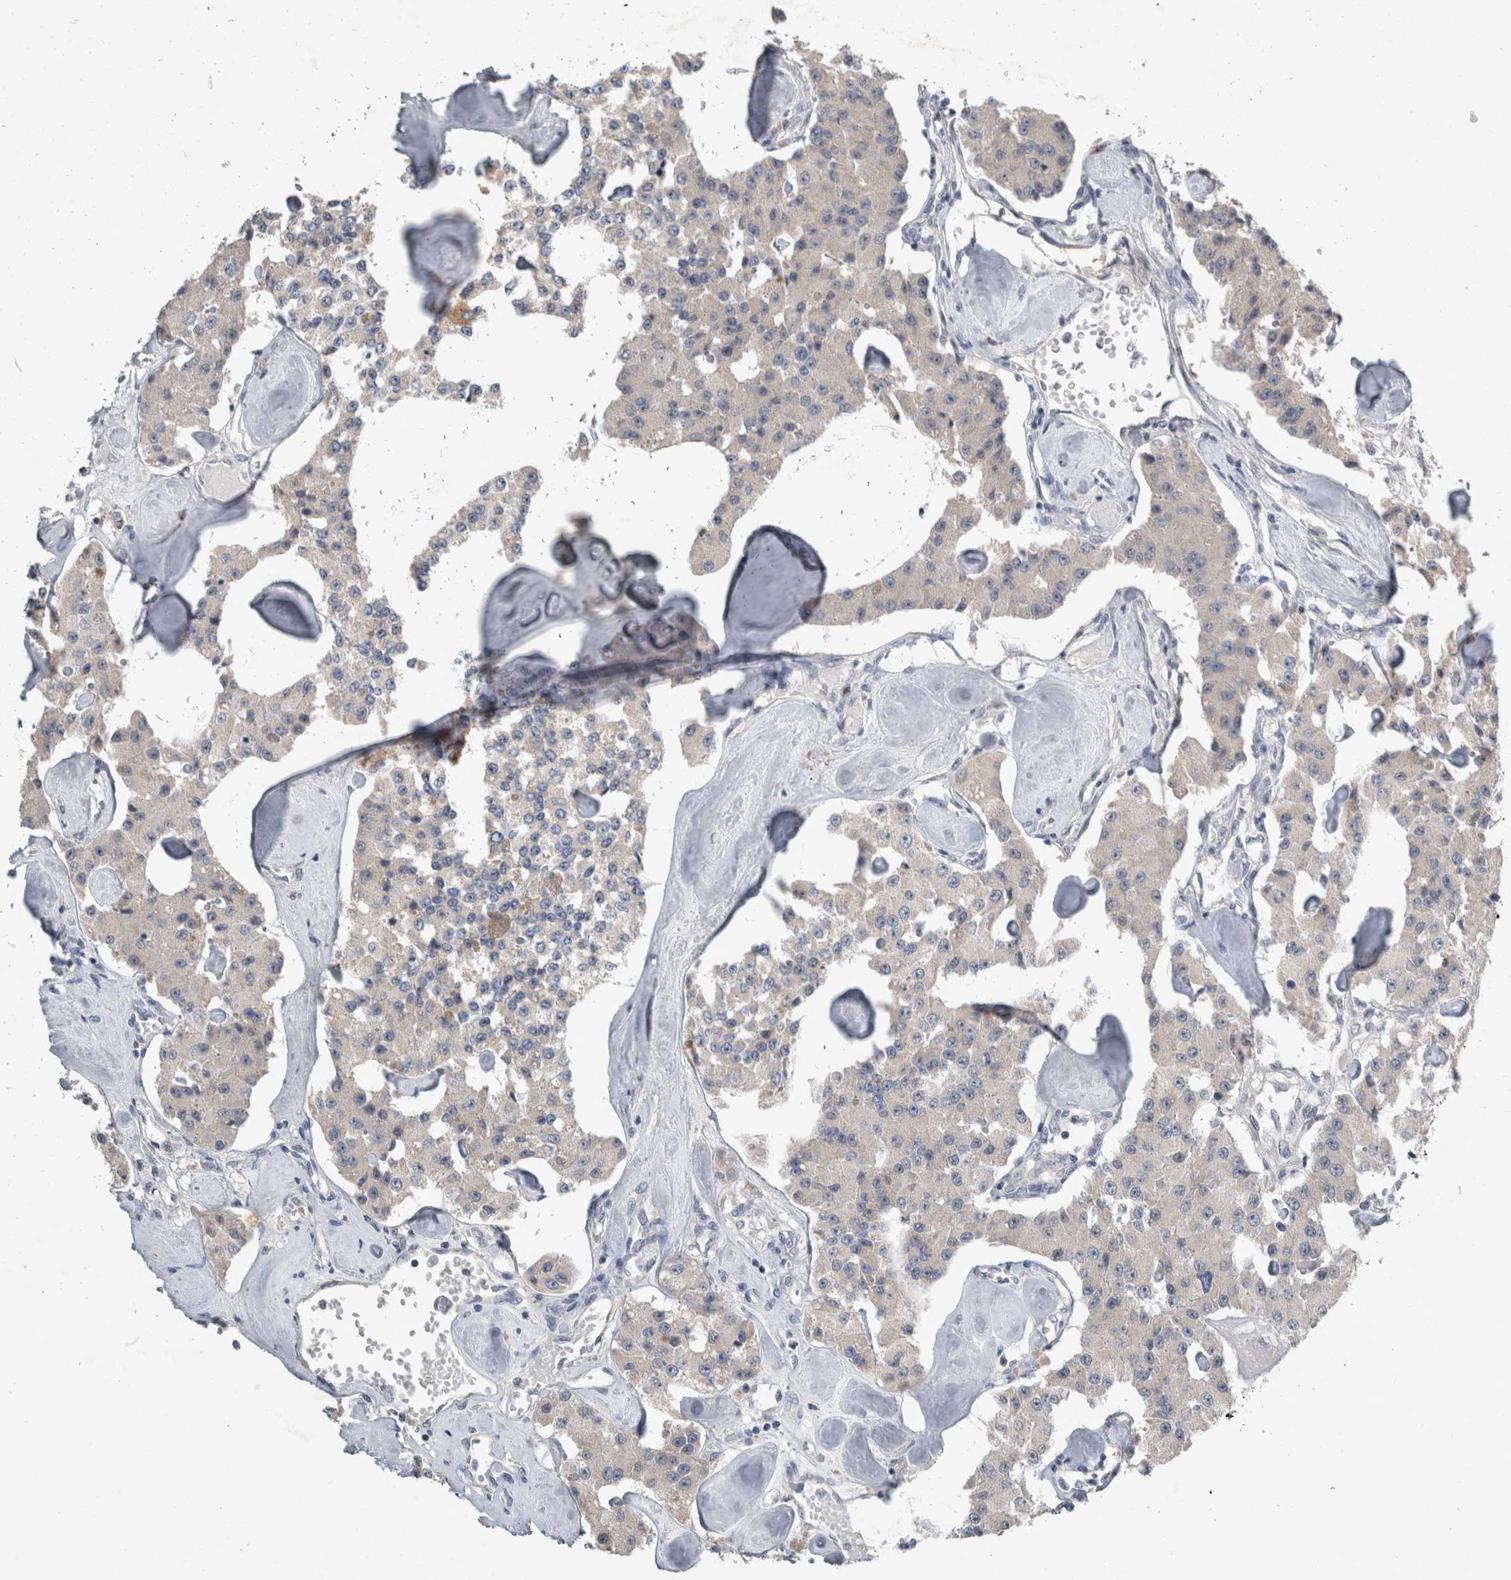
{"staining": {"intensity": "negative", "quantity": "none", "location": "none"}, "tissue": "carcinoid", "cell_type": "Tumor cells", "image_type": "cancer", "snomed": [{"axis": "morphology", "description": "Carcinoid, malignant, NOS"}, {"axis": "topography", "description": "Pancreas"}], "caption": "Protein analysis of malignant carcinoid demonstrates no significant staining in tumor cells.", "gene": "SLC22A11", "patient": {"sex": "male", "age": 41}}